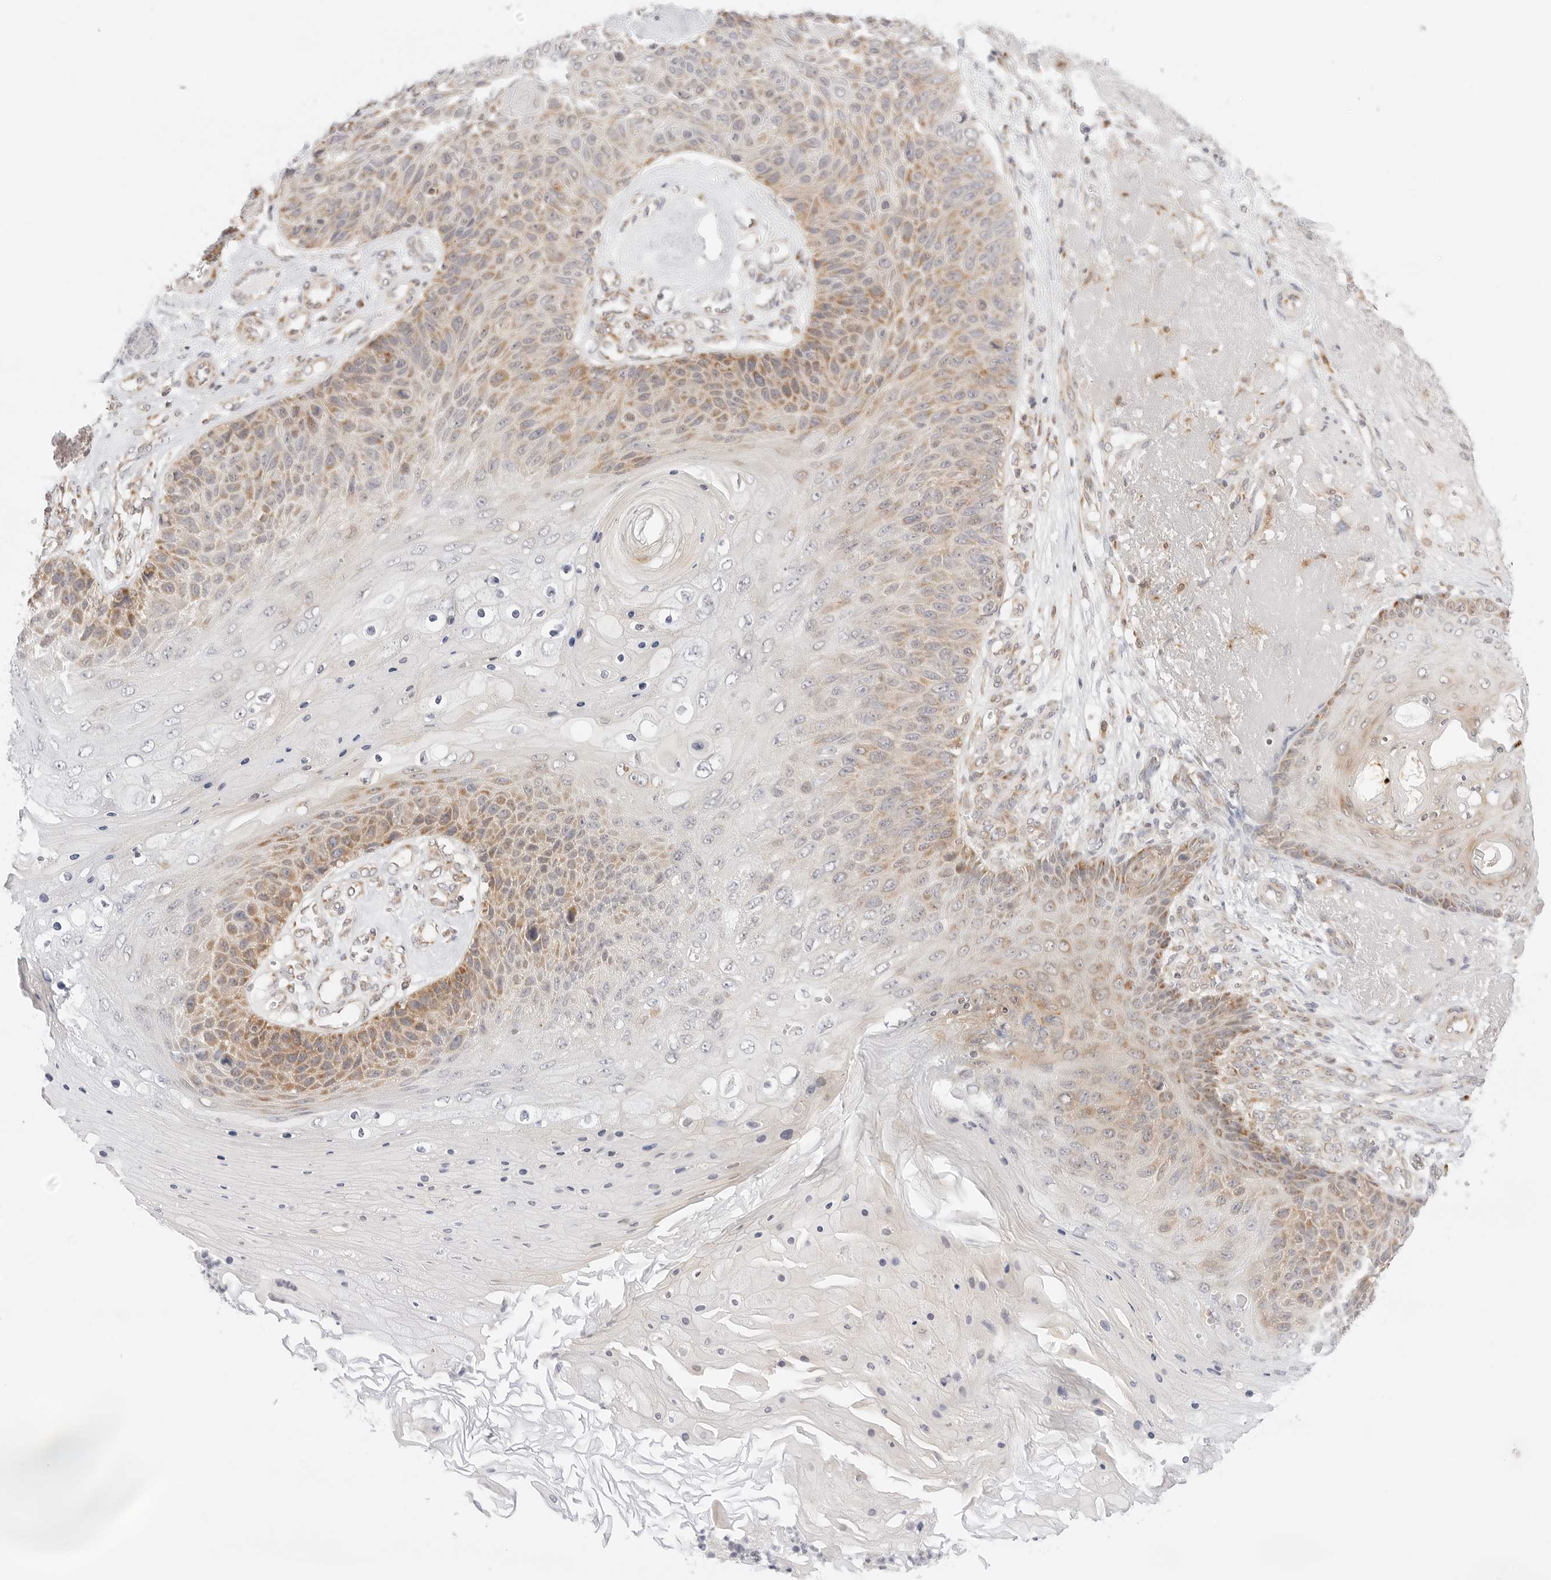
{"staining": {"intensity": "moderate", "quantity": ">75%", "location": "cytoplasmic/membranous"}, "tissue": "skin cancer", "cell_type": "Tumor cells", "image_type": "cancer", "snomed": [{"axis": "morphology", "description": "Squamous cell carcinoma, NOS"}, {"axis": "topography", "description": "Skin"}], "caption": "Tumor cells demonstrate medium levels of moderate cytoplasmic/membranous positivity in approximately >75% of cells in human skin squamous cell carcinoma. (Brightfield microscopy of DAB IHC at high magnification).", "gene": "ERO1B", "patient": {"sex": "female", "age": 88}}